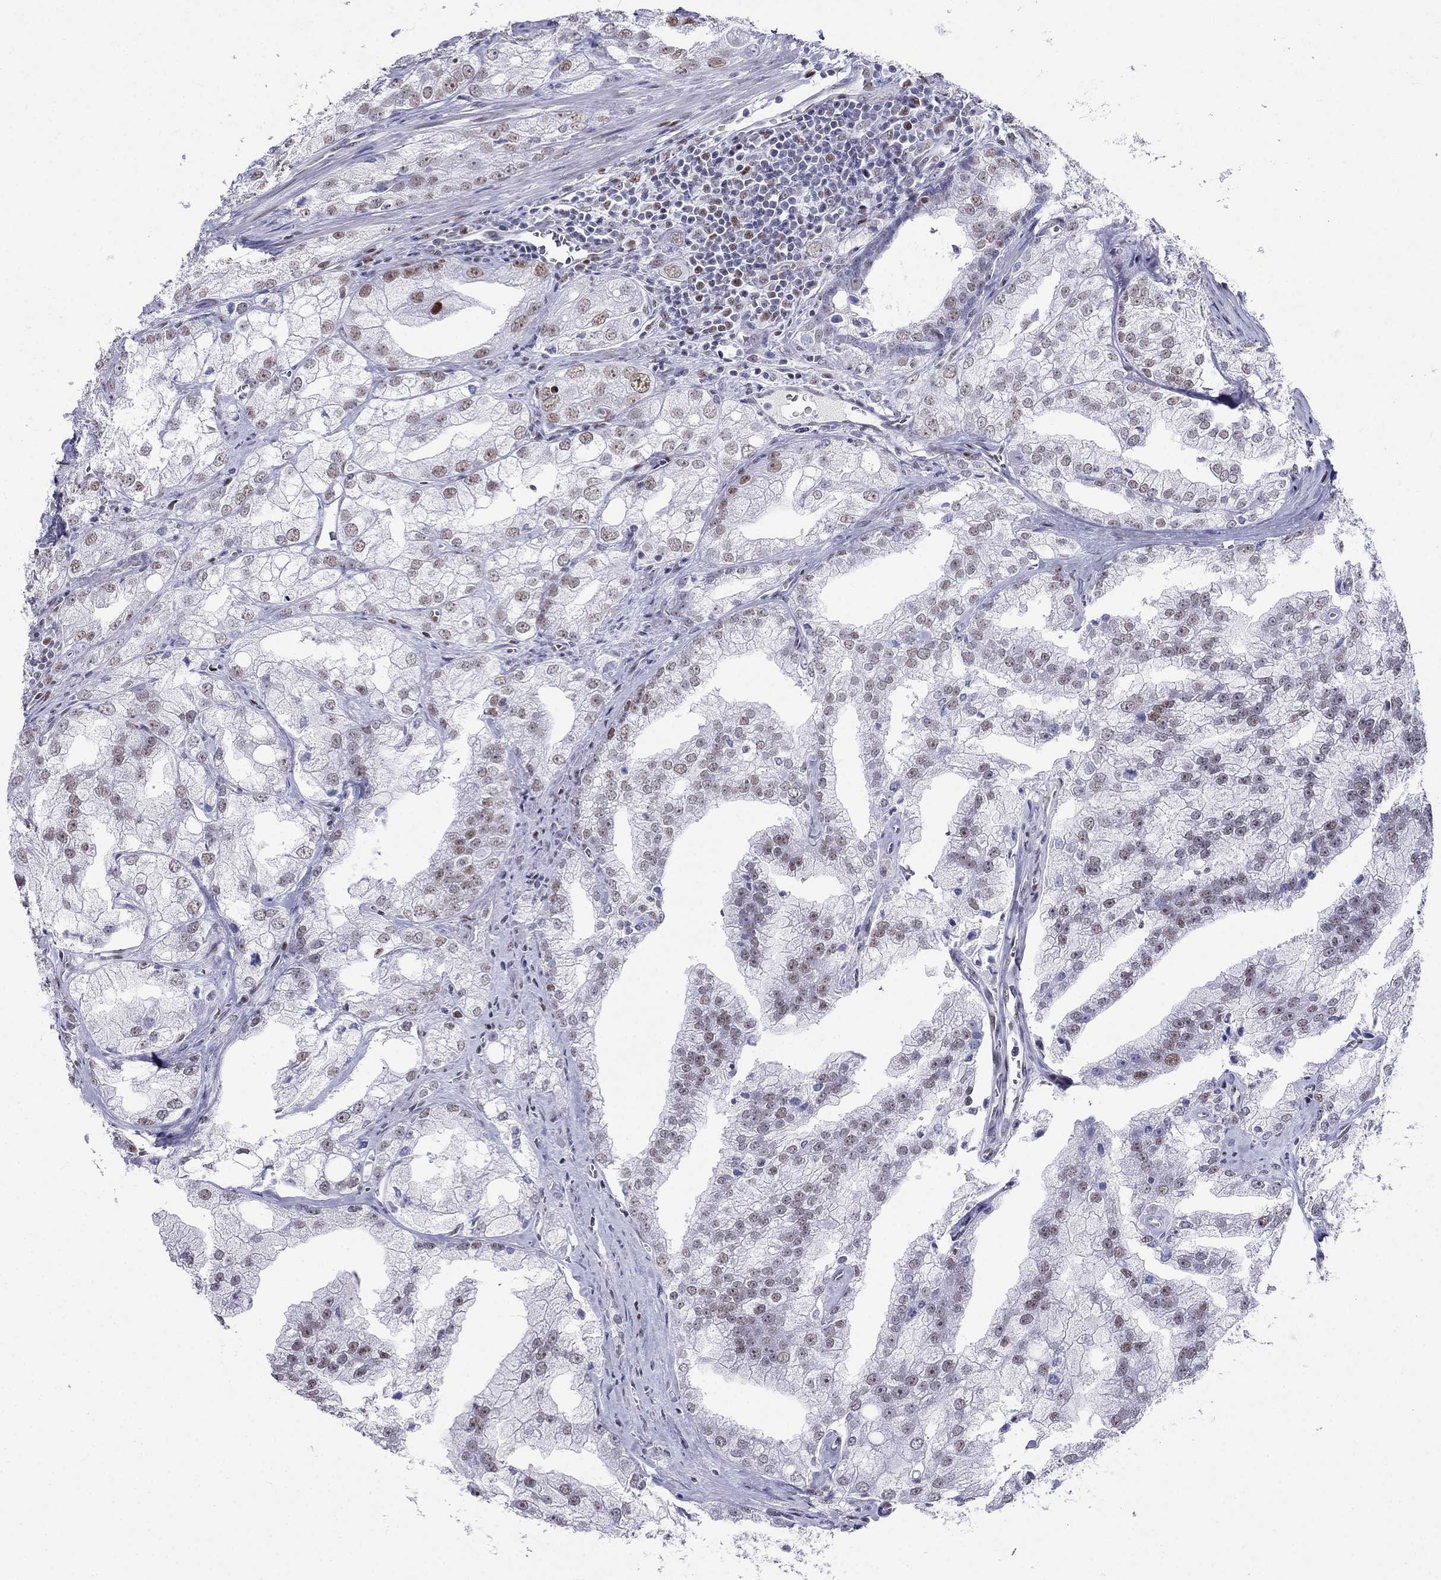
{"staining": {"intensity": "moderate", "quantity": "<25%", "location": "nuclear"}, "tissue": "prostate cancer", "cell_type": "Tumor cells", "image_type": "cancer", "snomed": [{"axis": "morphology", "description": "Adenocarcinoma, NOS"}, {"axis": "topography", "description": "Prostate"}], "caption": "Protein staining by immunohistochemistry (IHC) shows moderate nuclear staining in approximately <25% of tumor cells in prostate adenocarcinoma. (IHC, brightfield microscopy, high magnification).", "gene": "PPM1G", "patient": {"sex": "male", "age": 70}}